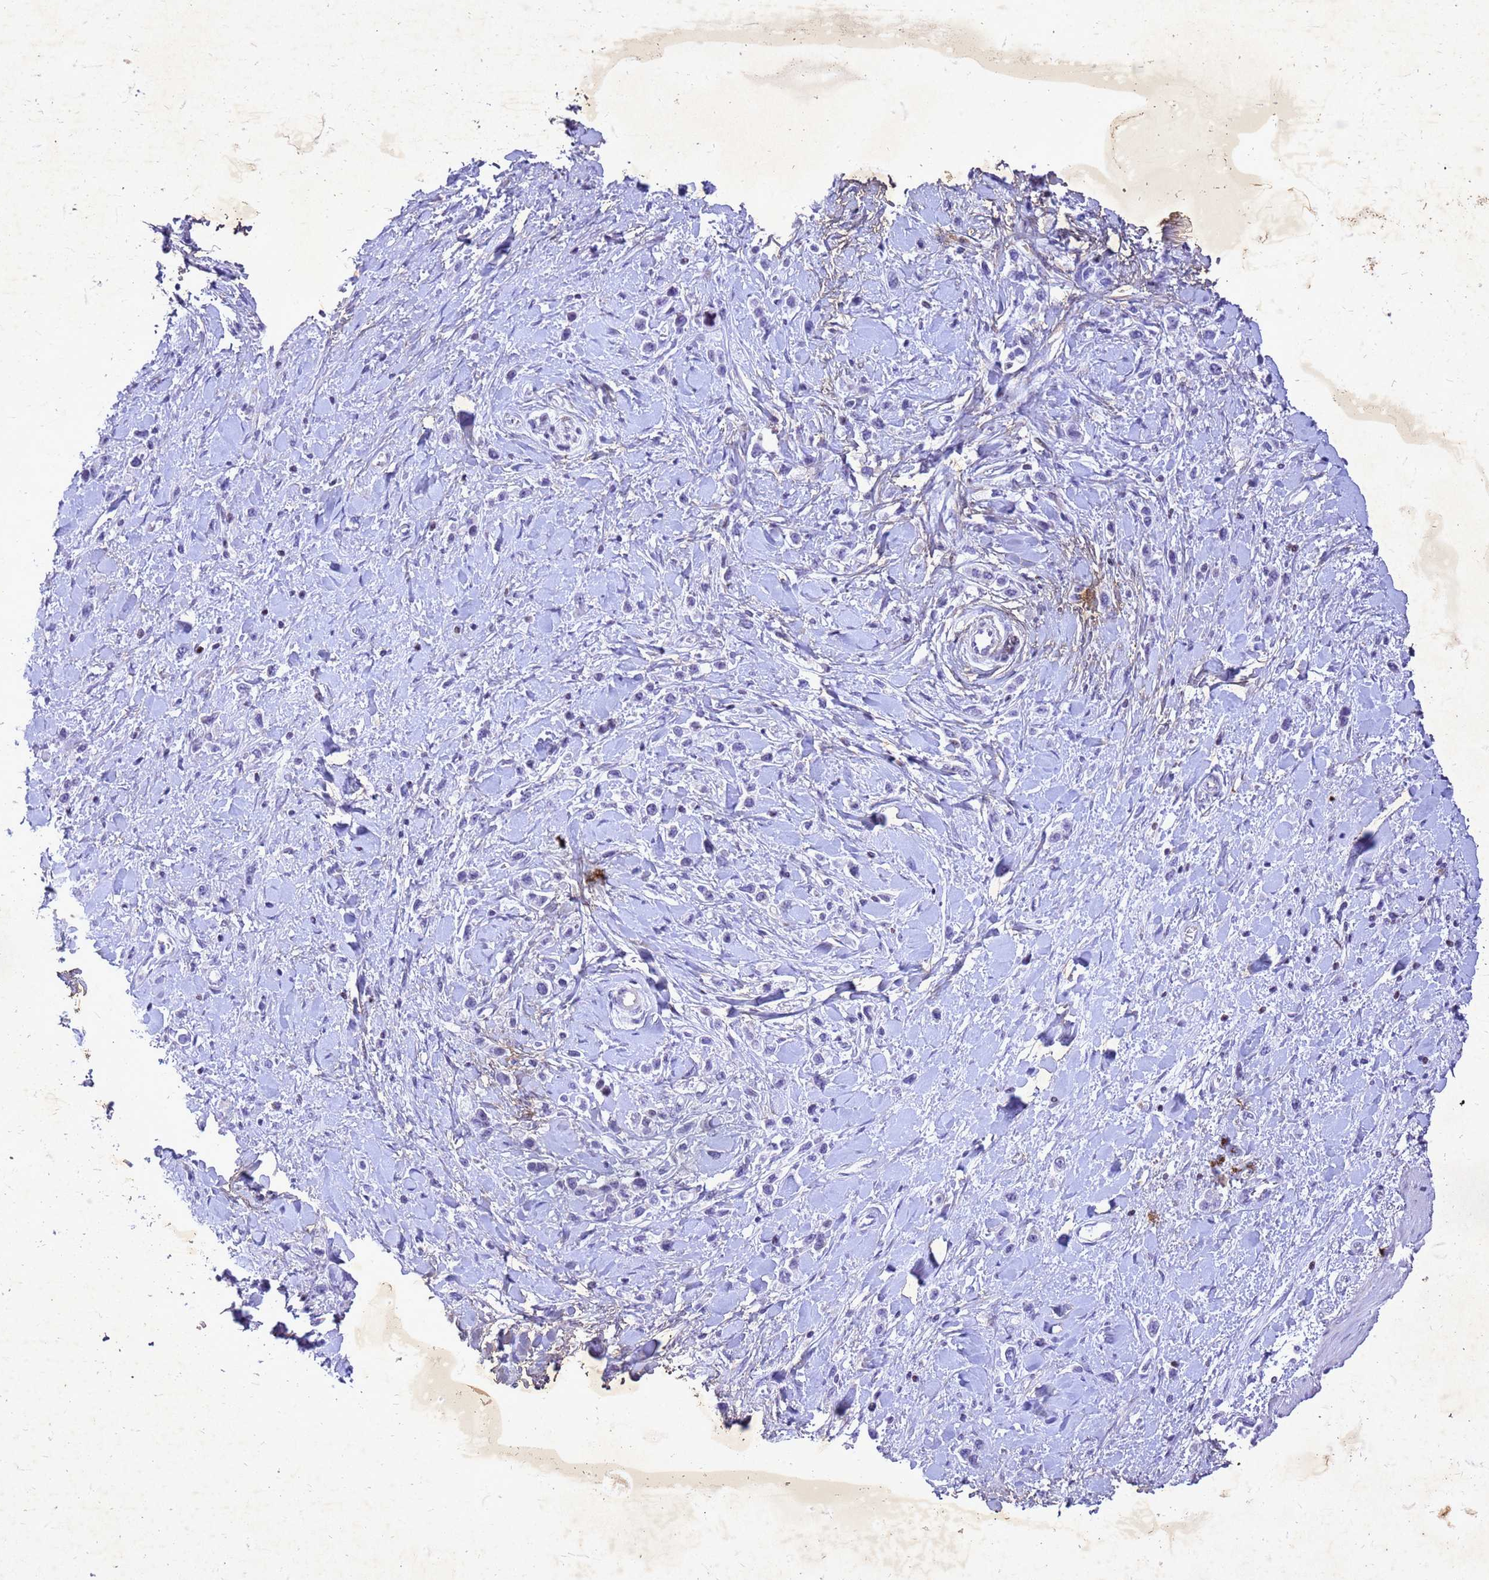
{"staining": {"intensity": "negative", "quantity": "none", "location": "none"}, "tissue": "stomach cancer", "cell_type": "Tumor cells", "image_type": "cancer", "snomed": [{"axis": "morphology", "description": "Normal tissue, NOS"}, {"axis": "morphology", "description": "Adenocarcinoma, NOS"}, {"axis": "topography", "description": "Stomach, upper"}, {"axis": "topography", "description": "Stomach"}], "caption": "The histopathology image exhibits no staining of tumor cells in stomach cancer (adenocarcinoma).", "gene": "COPS9", "patient": {"sex": "female", "age": 65}}